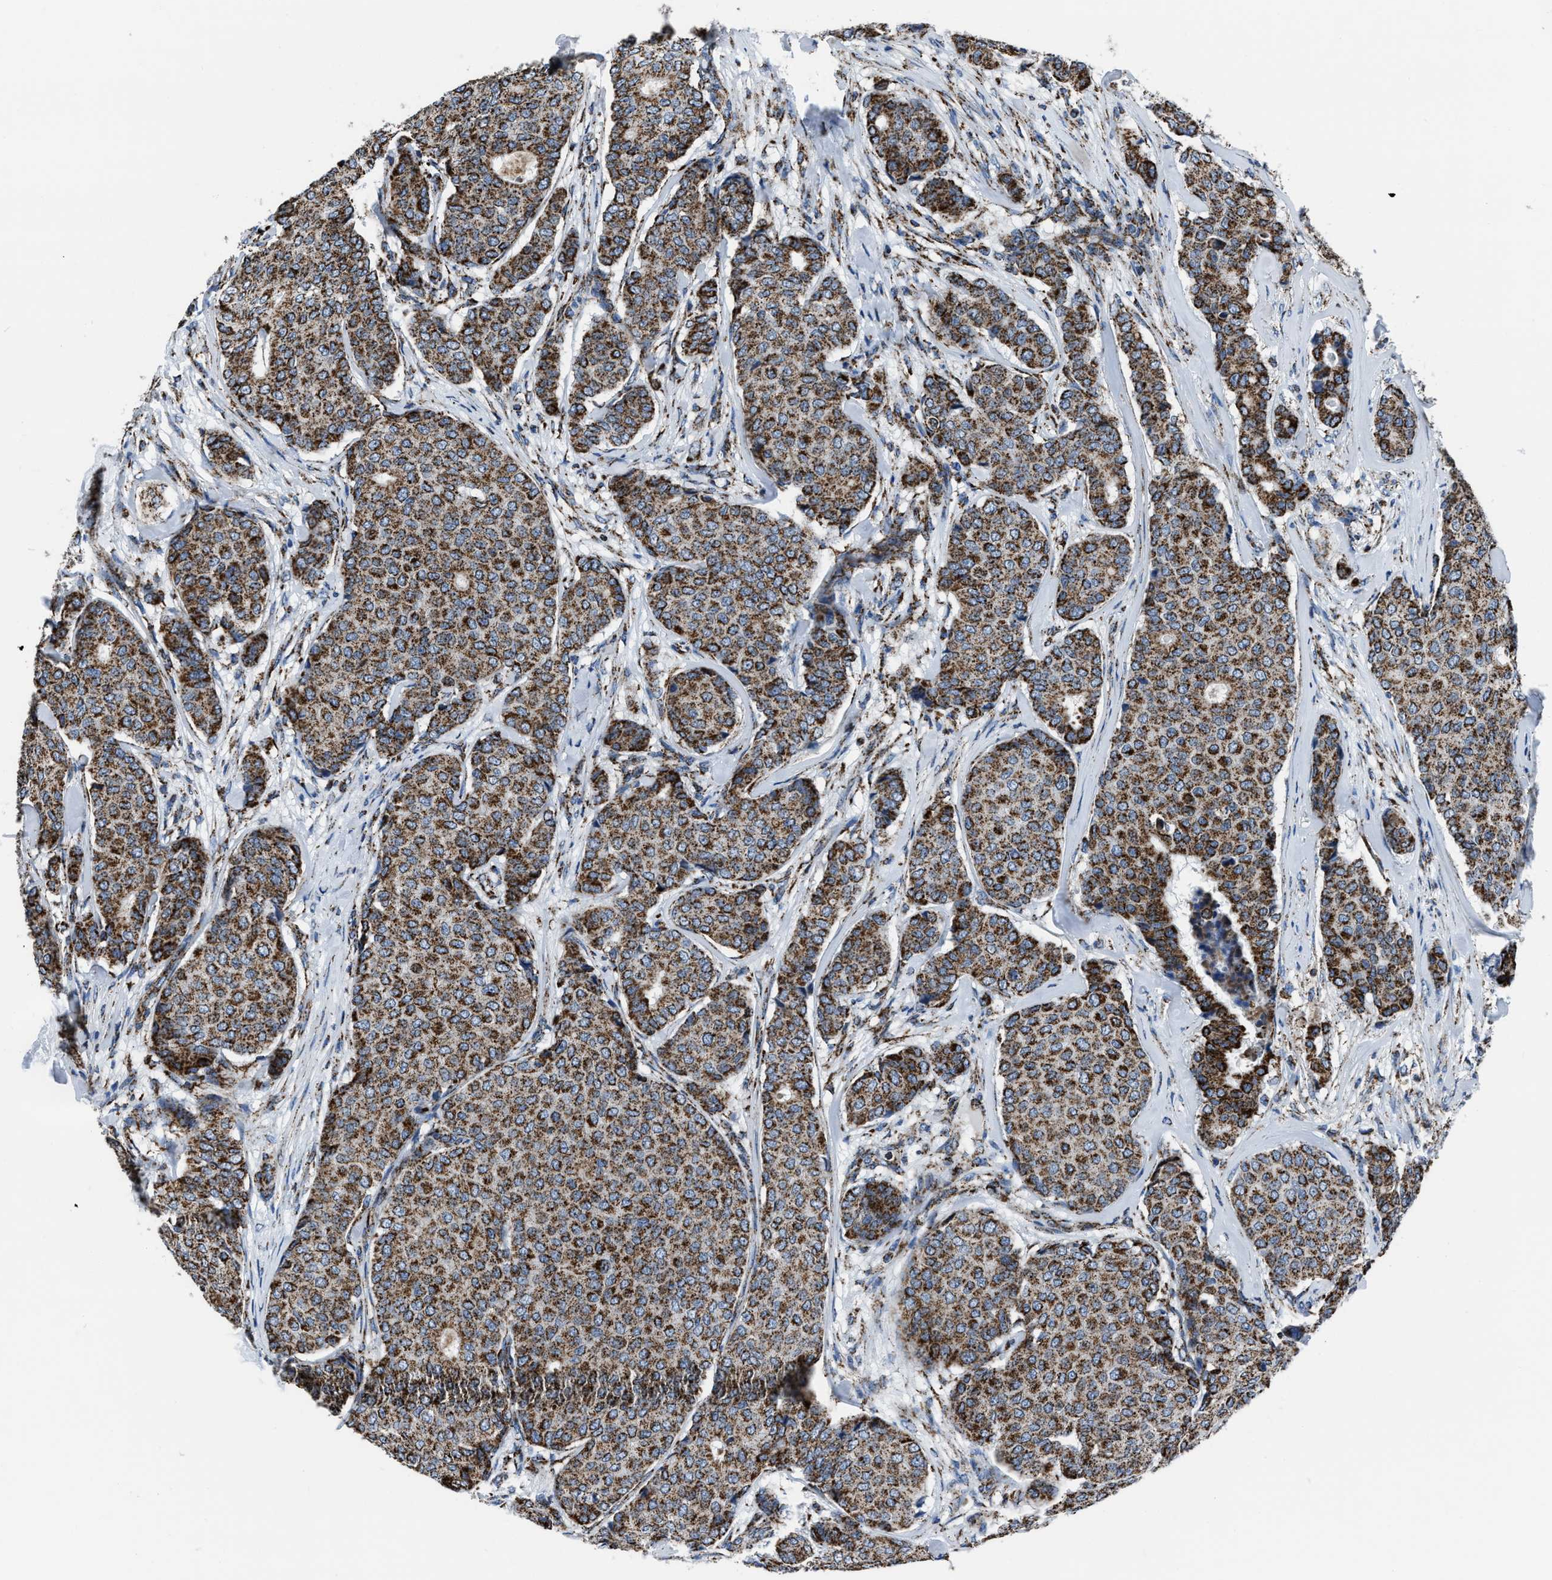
{"staining": {"intensity": "strong", "quantity": ">75%", "location": "cytoplasmic/membranous"}, "tissue": "breast cancer", "cell_type": "Tumor cells", "image_type": "cancer", "snomed": [{"axis": "morphology", "description": "Duct carcinoma"}, {"axis": "topography", "description": "Breast"}], "caption": "High-magnification brightfield microscopy of infiltrating ductal carcinoma (breast) stained with DAB (3,3'-diaminobenzidine) (brown) and counterstained with hematoxylin (blue). tumor cells exhibit strong cytoplasmic/membranous staining is identified in approximately>75% of cells. (DAB (3,3'-diaminobenzidine) = brown stain, brightfield microscopy at high magnification).", "gene": "NSD3", "patient": {"sex": "female", "age": 75}}